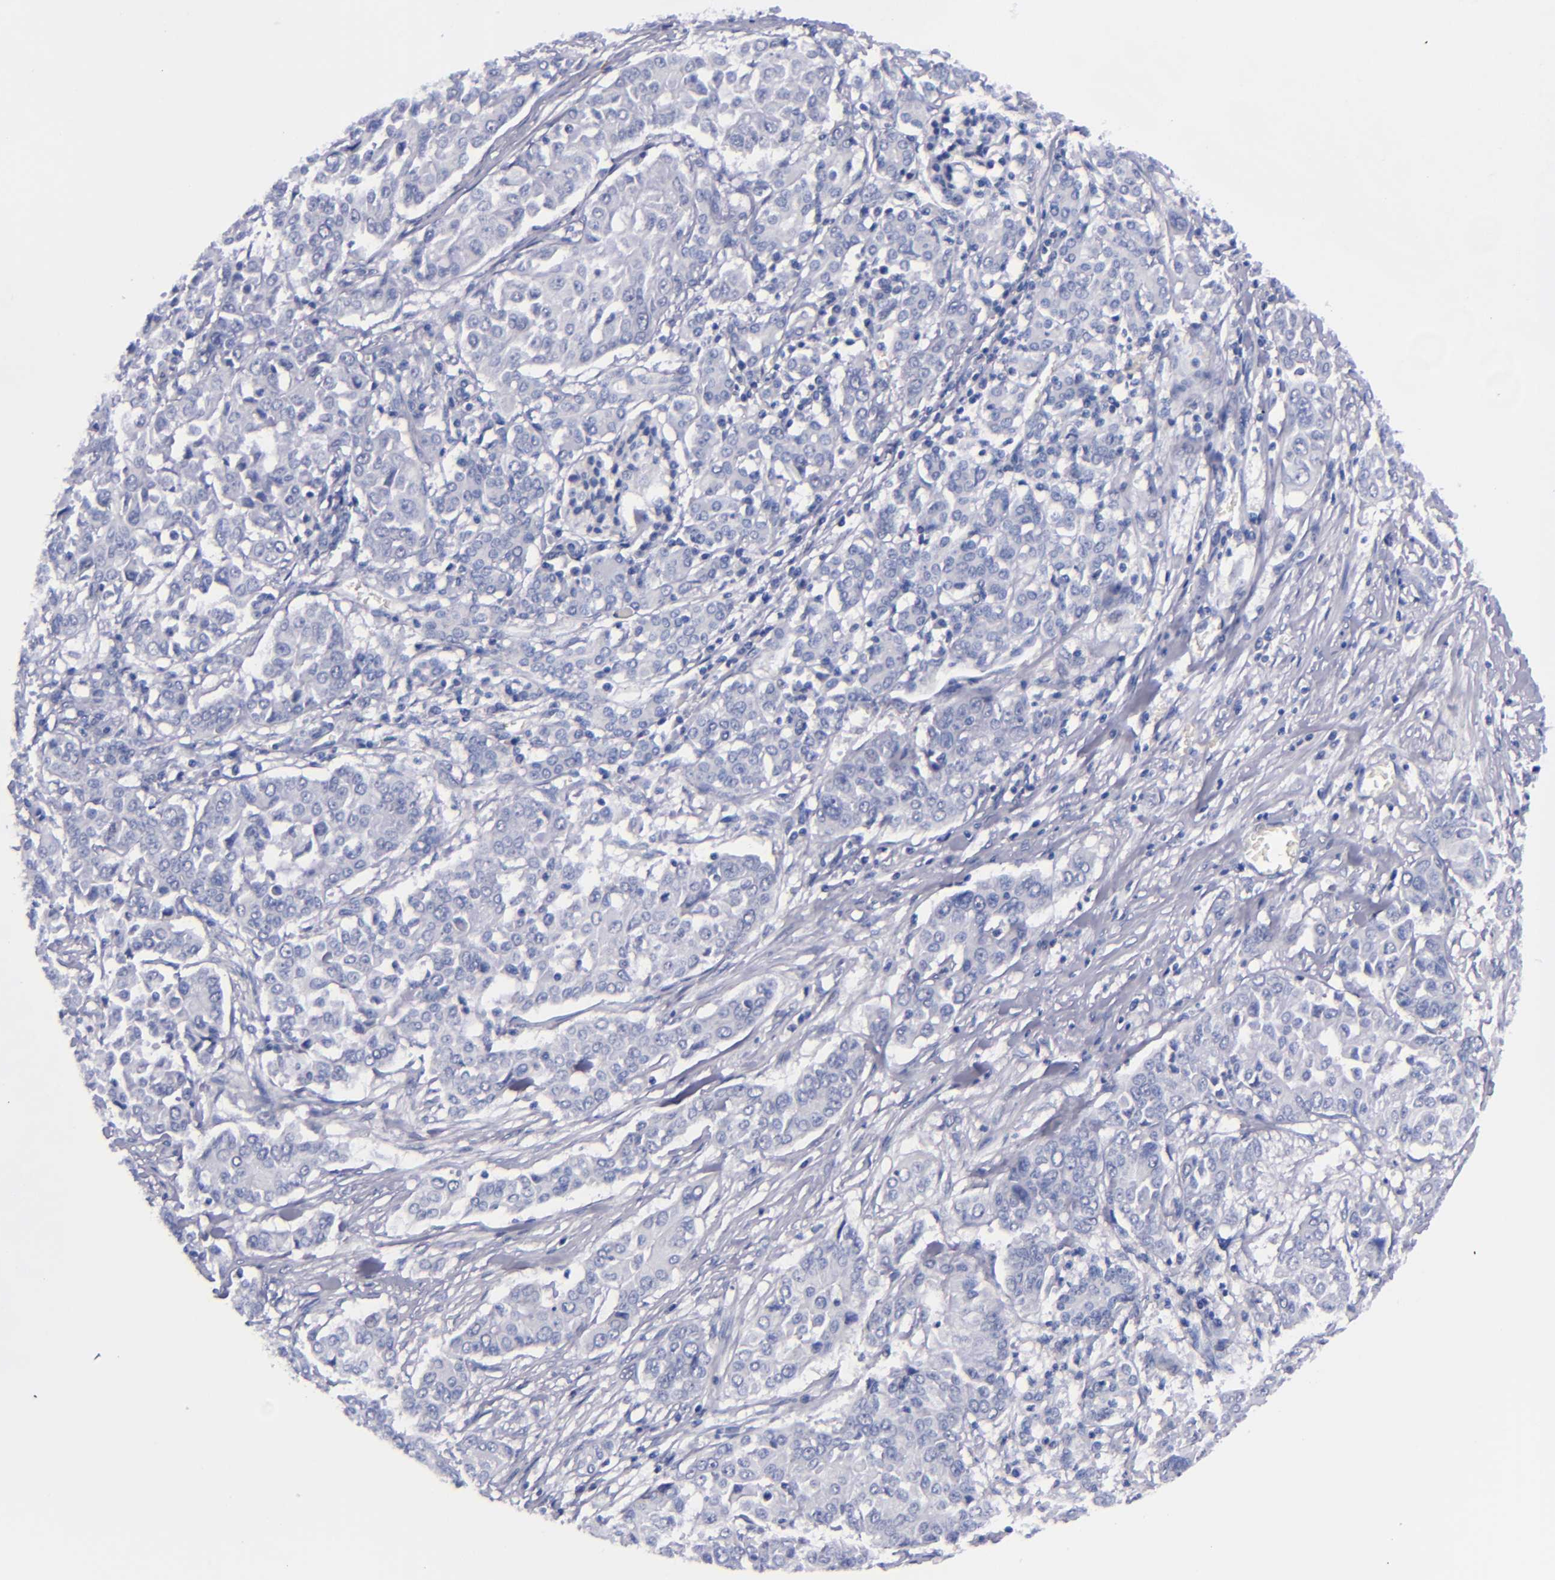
{"staining": {"intensity": "negative", "quantity": "none", "location": "none"}, "tissue": "pancreatic cancer", "cell_type": "Tumor cells", "image_type": "cancer", "snomed": [{"axis": "morphology", "description": "Adenocarcinoma, NOS"}, {"axis": "topography", "description": "Pancreas"}], "caption": "This image is of pancreatic cancer (adenocarcinoma) stained with immunohistochemistry (IHC) to label a protein in brown with the nuclei are counter-stained blue. There is no positivity in tumor cells. Nuclei are stained in blue.", "gene": "MCM7", "patient": {"sex": "female", "age": 52}}